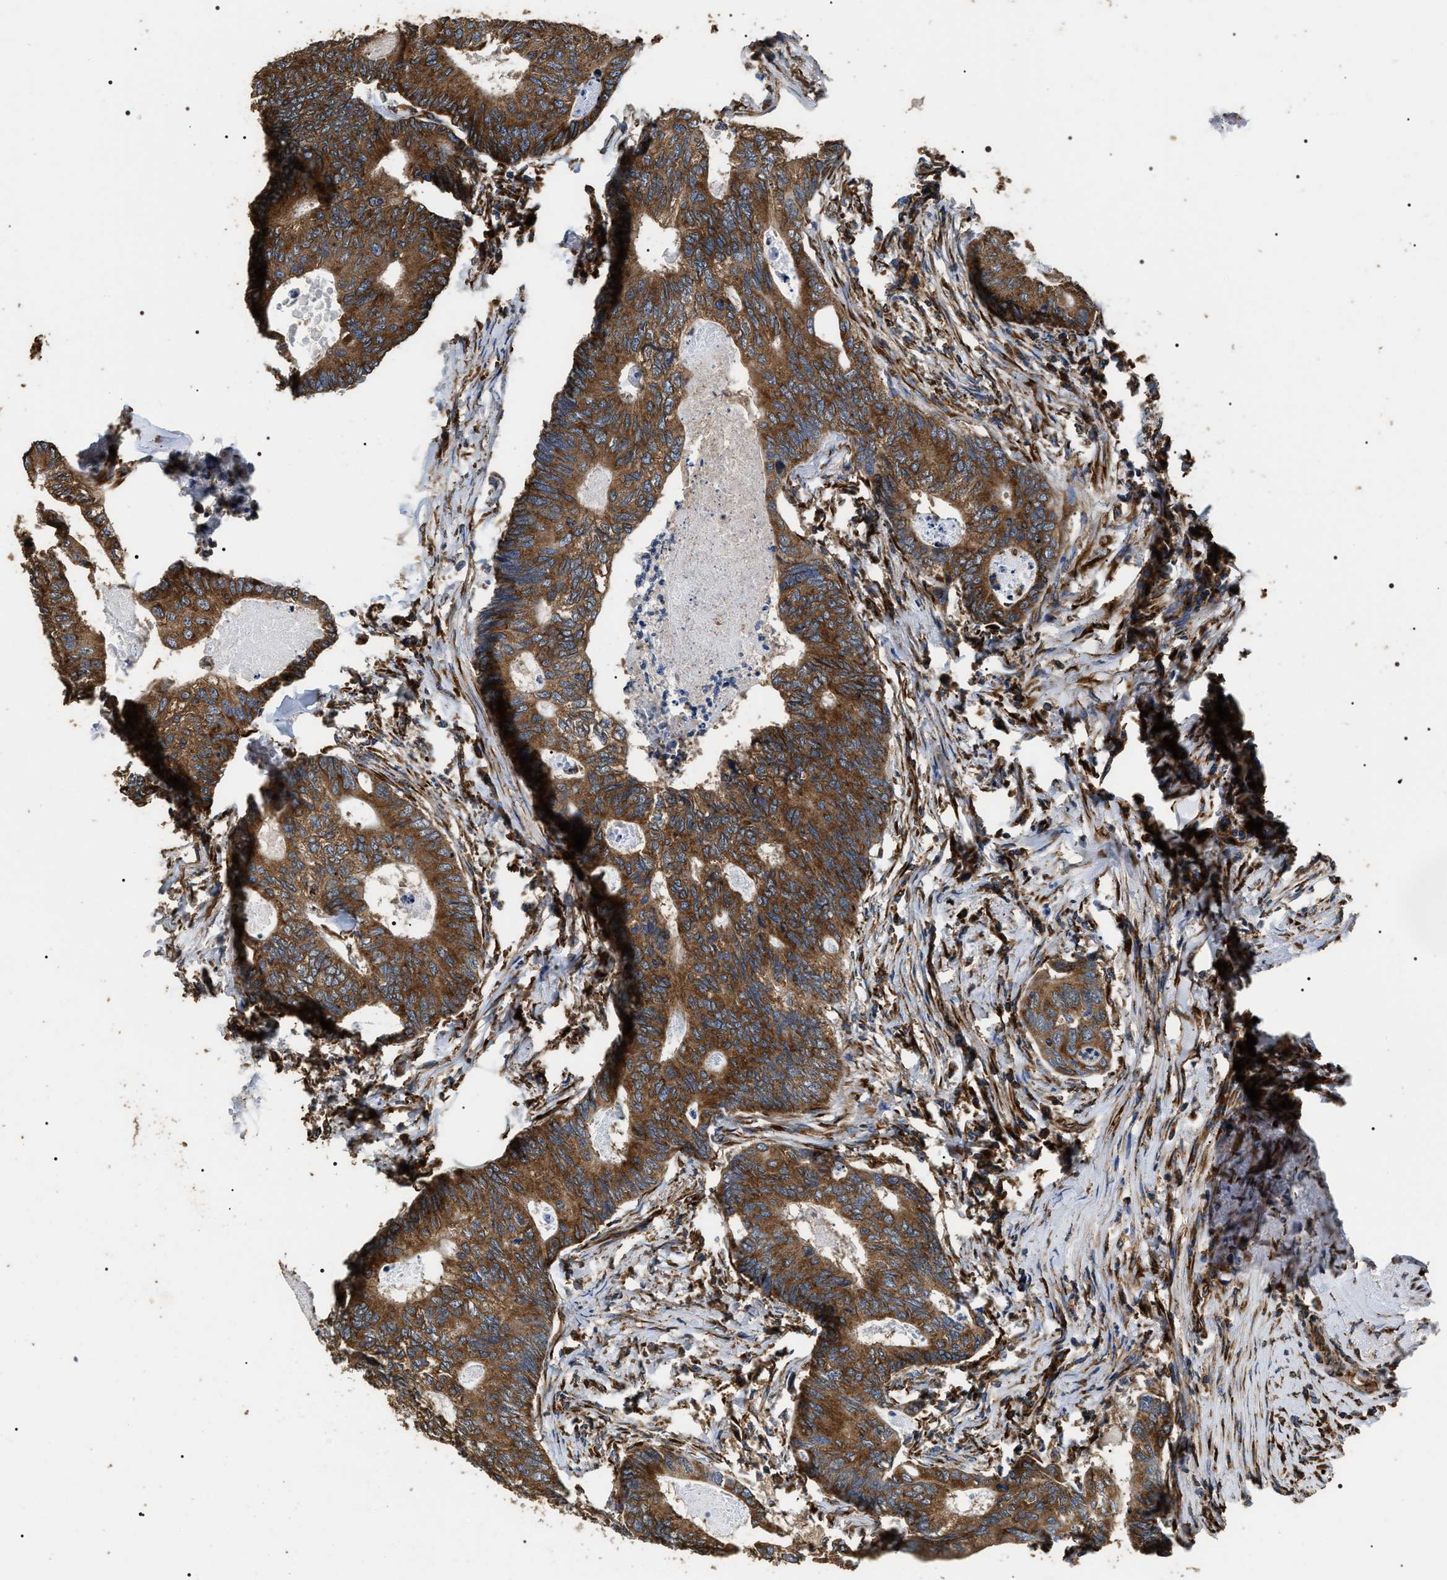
{"staining": {"intensity": "strong", "quantity": ">75%", "location": "cytoplasmic/membranous"}, "tissue": "colorectal cancer", "cell_type": "Tumor cells", "image_type": "cancer", "snomed": [{"axis": "morphology", "description": "Adenocarcinoma, NOS"}, {"axis": "topography", "description": "Colon"}], "caption": "Protein staining of colorectal cancer tissue displays strong cytoplasmic/membranous positivity in about >75% of tumor cells.", "gene": "KTN1", "patient": {"sex": "female", "age": 67}}